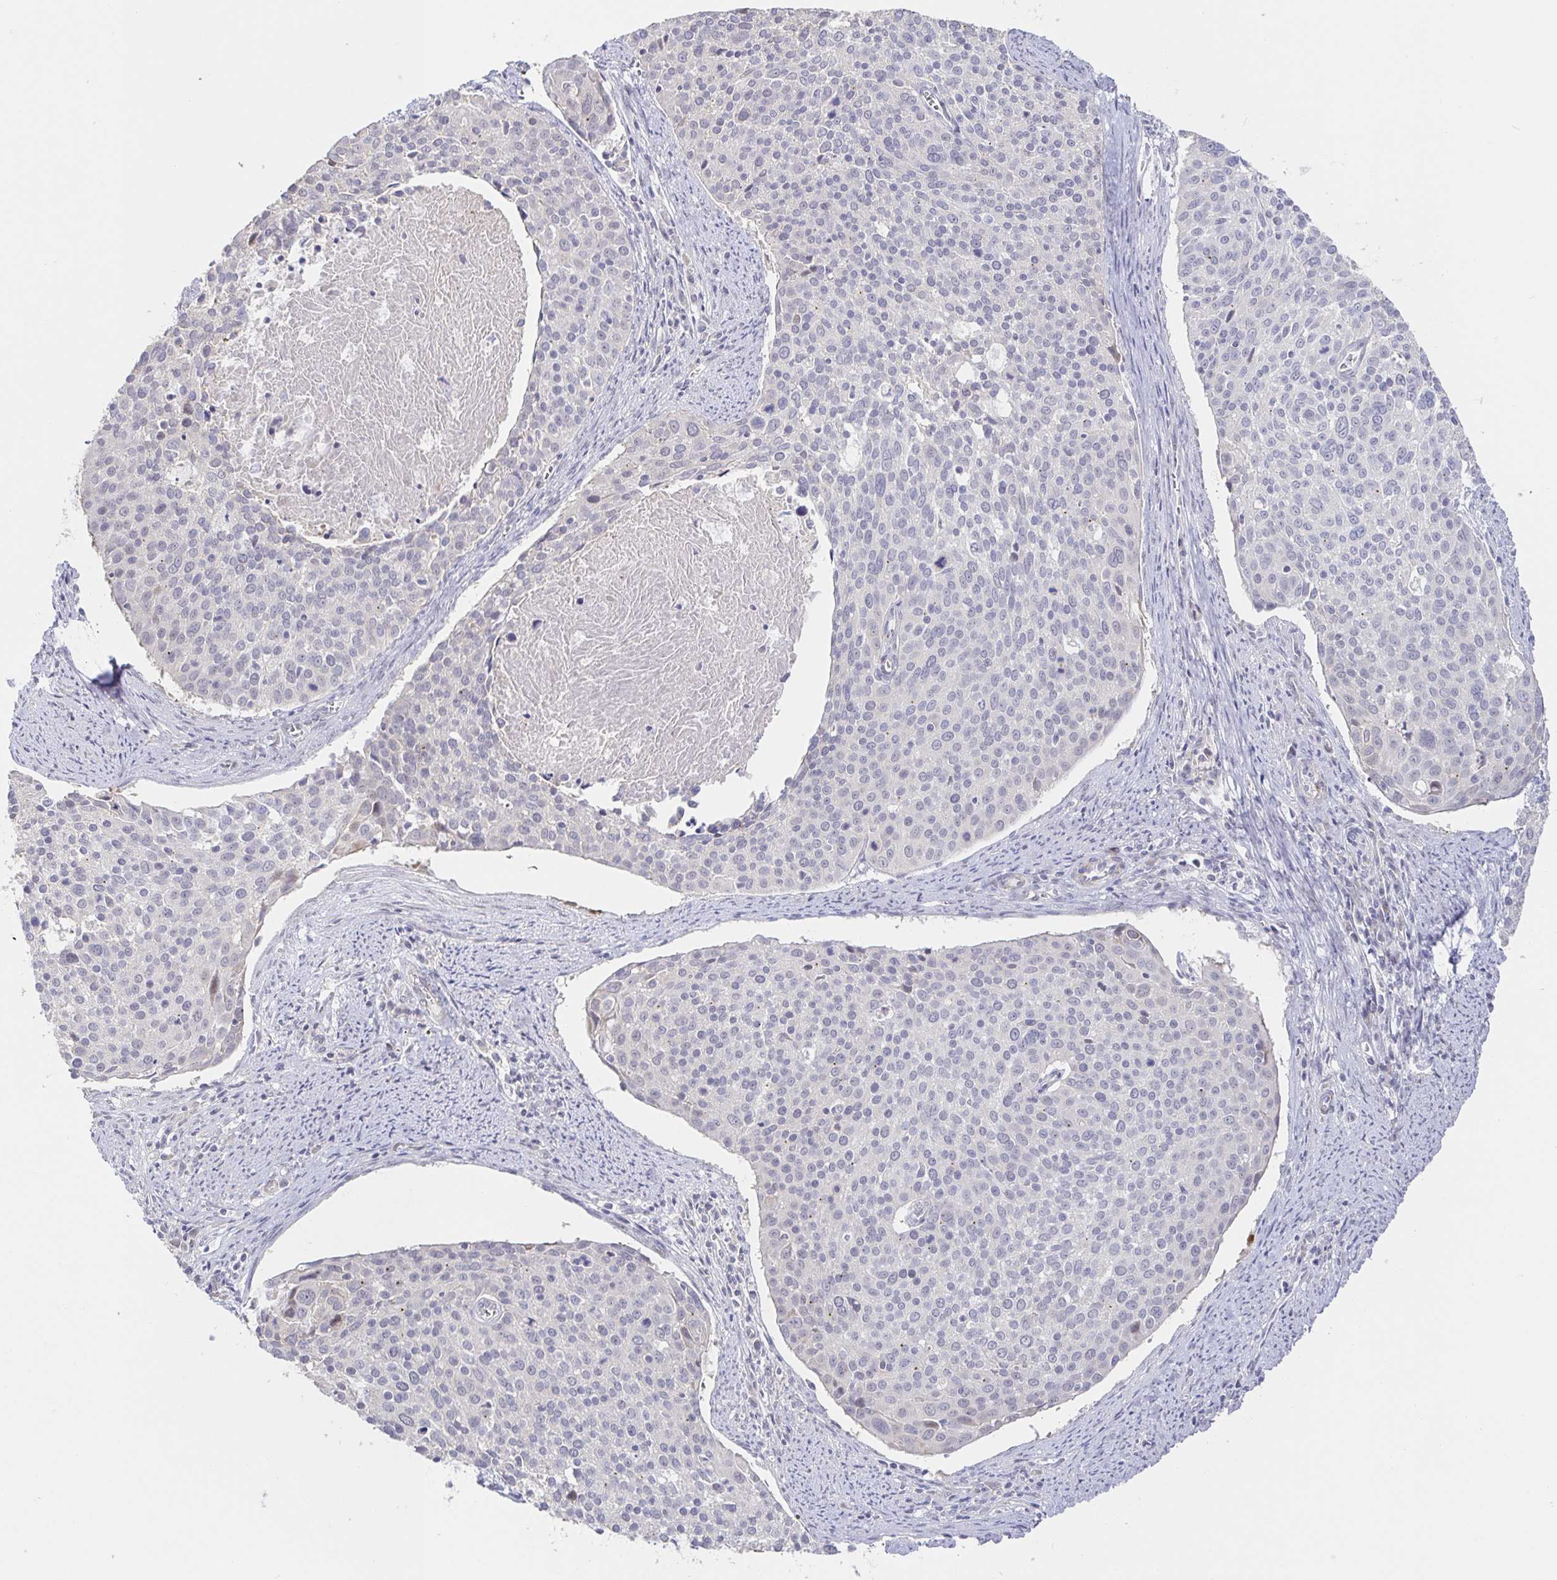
{"staining": {"intensity": "negative", "quantity": "none", "location": "none"}, "tissue": "cervical cancer", "cell_type": "Tumor cells", "image_type": "cancer", "snomed": [{"axis": "morphology", "description": "Squamous cell carcinoma, NOS"}, {"axis": "topography", "description": "Cervix"}], "caption": "Immunohistochemical staining of human cervical cancer displays no significant staining in tumor cells.", "gene": "CIT", "patient": {"sex": "female", "age": 39}}